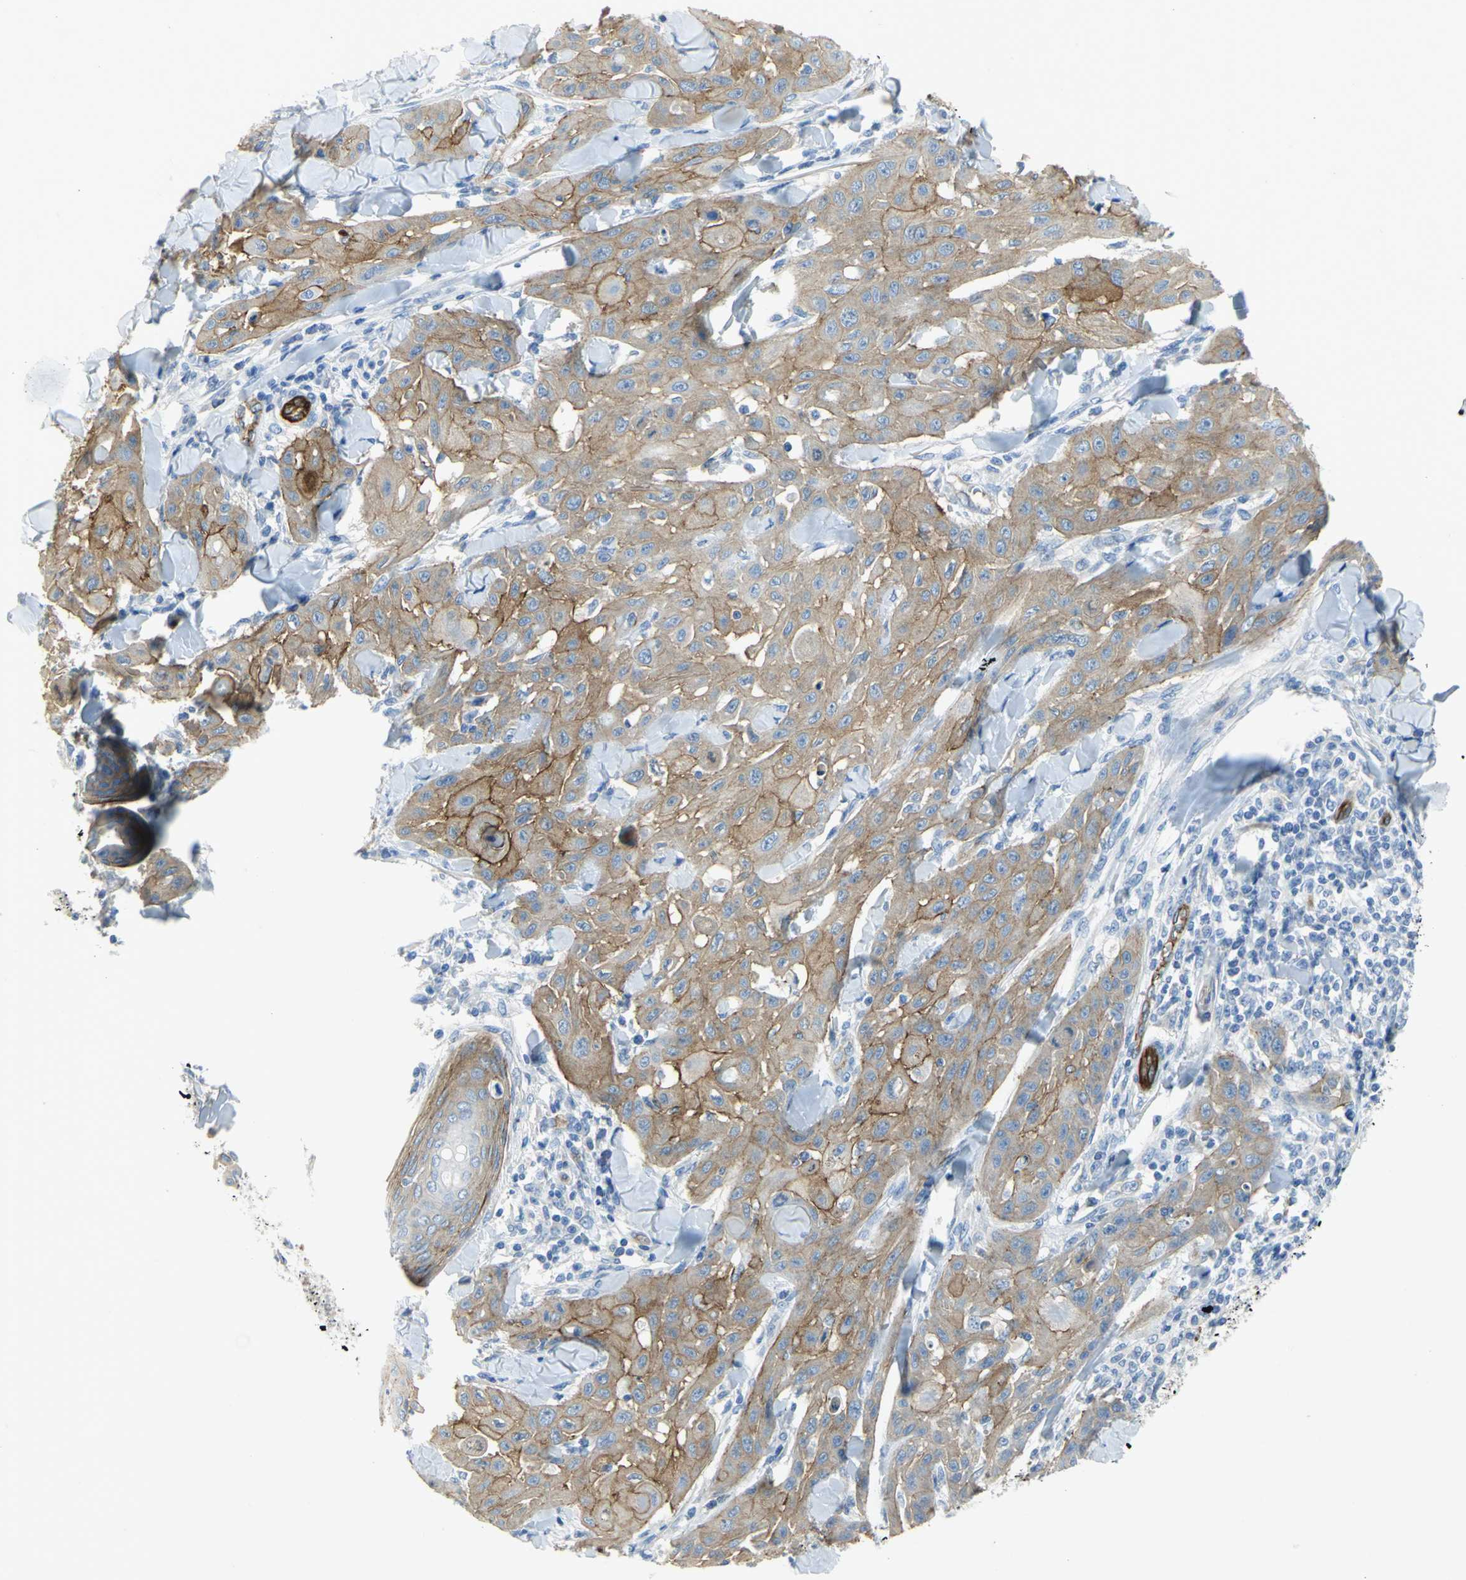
{"staining": {"intensity": "moderate", "quantity": ">75%", "location": "cytoplasmic/membranous"}, "tissue": "skin cancer", "cell_type": "Tumor cells", "image_type": "cancer", "snomed": [{"axis": "morphology", "description": "Squamous cell carcinoma, NOS"}, {"axis": "topography", "description": "Skin"}], "caption": "A brown stain shows moderate cytoplasmic/membranous positivity of a protein in skin squamous cell carcinoma tumor cells. Using DAB (brown) and hematoxylin (blue) stains, captured at high magnification using brightfield microscopy.", "gene": "FLNB", "patient": {"sex": "male", "age": 24}}